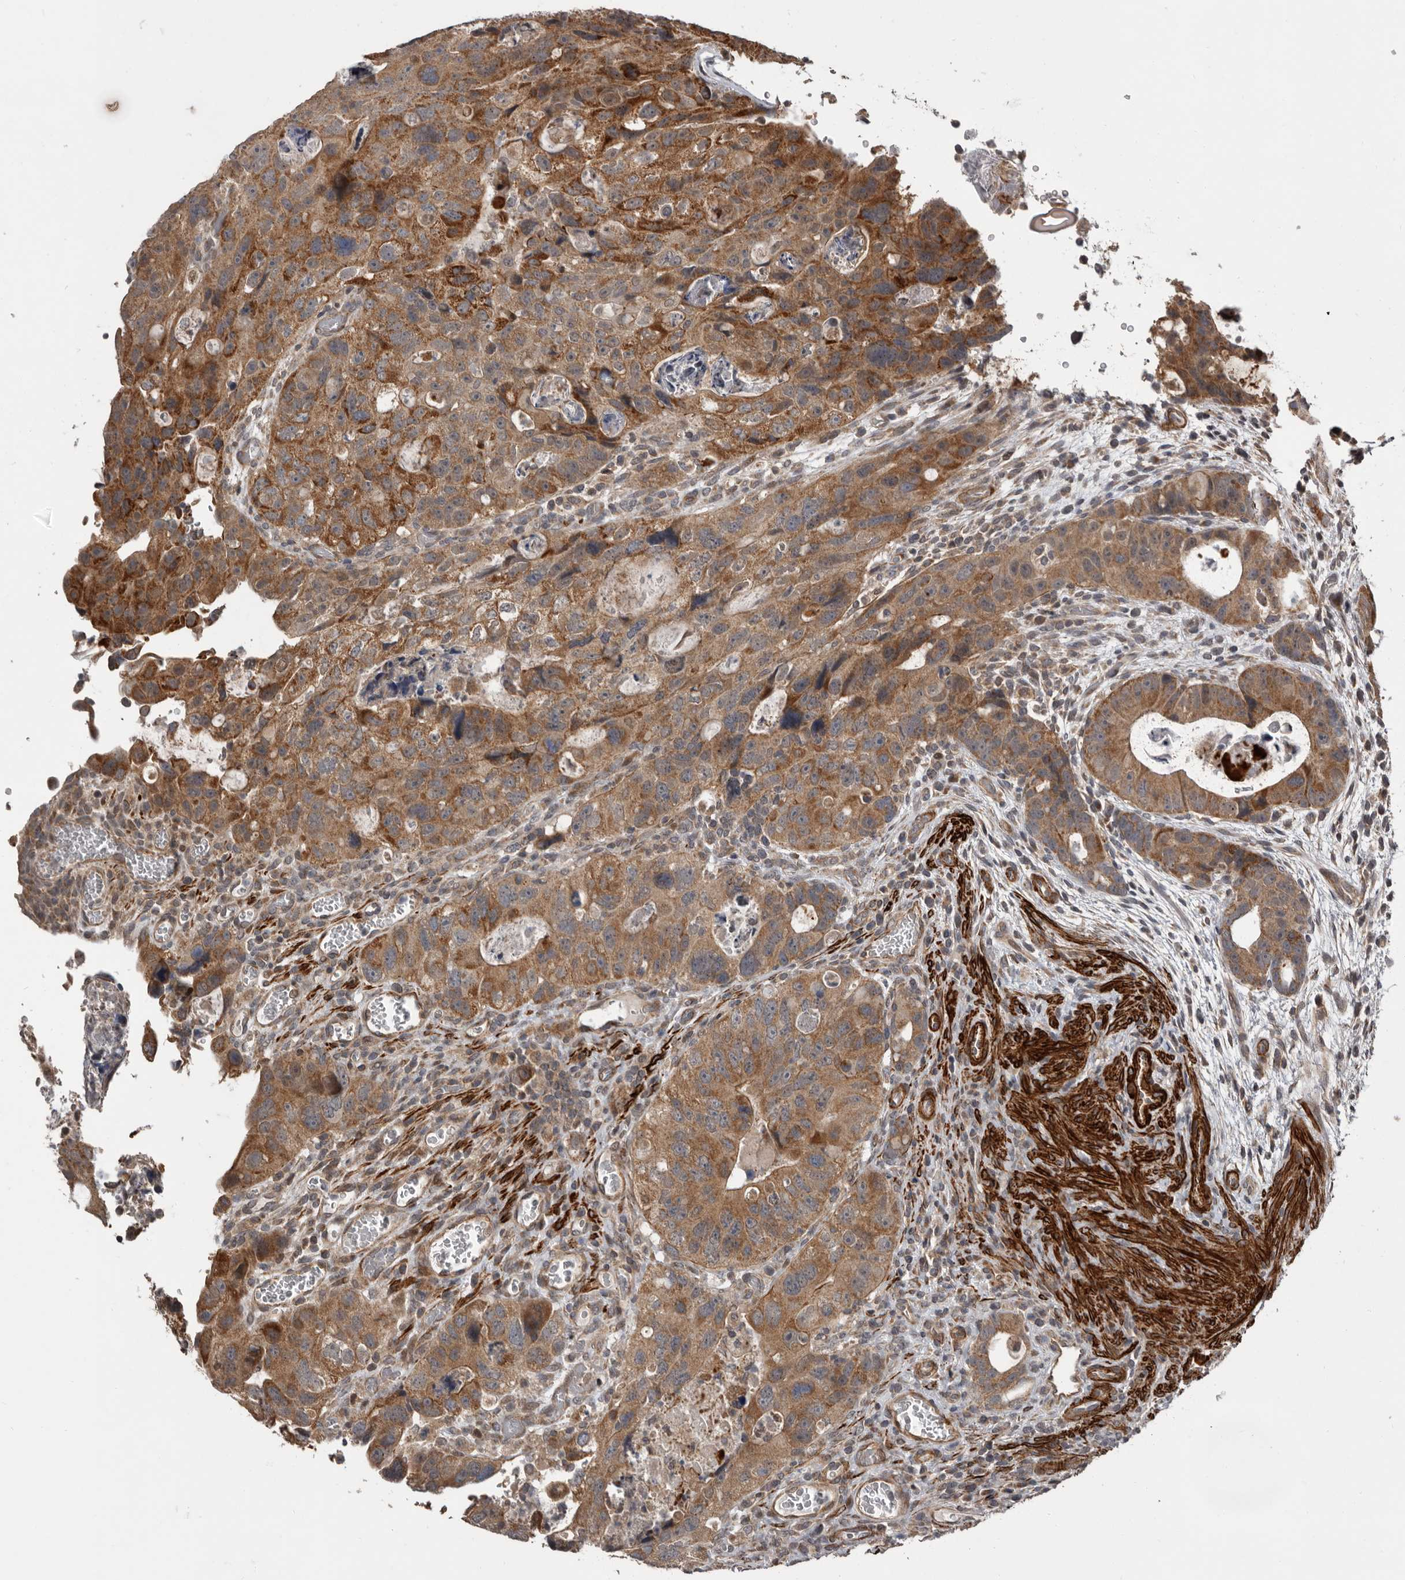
{"staining": {"intensity": "moderate", "quantity": ">75%", "location": "cytoplasmic/membranous"}, "tissue": "colorectal cancer", "cell_type": "Tumor cells", "image_type": "cancer", "snomed": [{"axis": "morphology", "description": "Adenocarcinoma, NOS"}, {"axis": "topography", "description": "Rectum"}], "caption": "Immunohistochemical staining of colorectal adenocarcinoma reveals medium levels of moderate cytoplasmic/membranous staining in approximately >75% of tumor cells.", "gene": "FGFR4", "patient": {"sex": "male", "age": 59}}